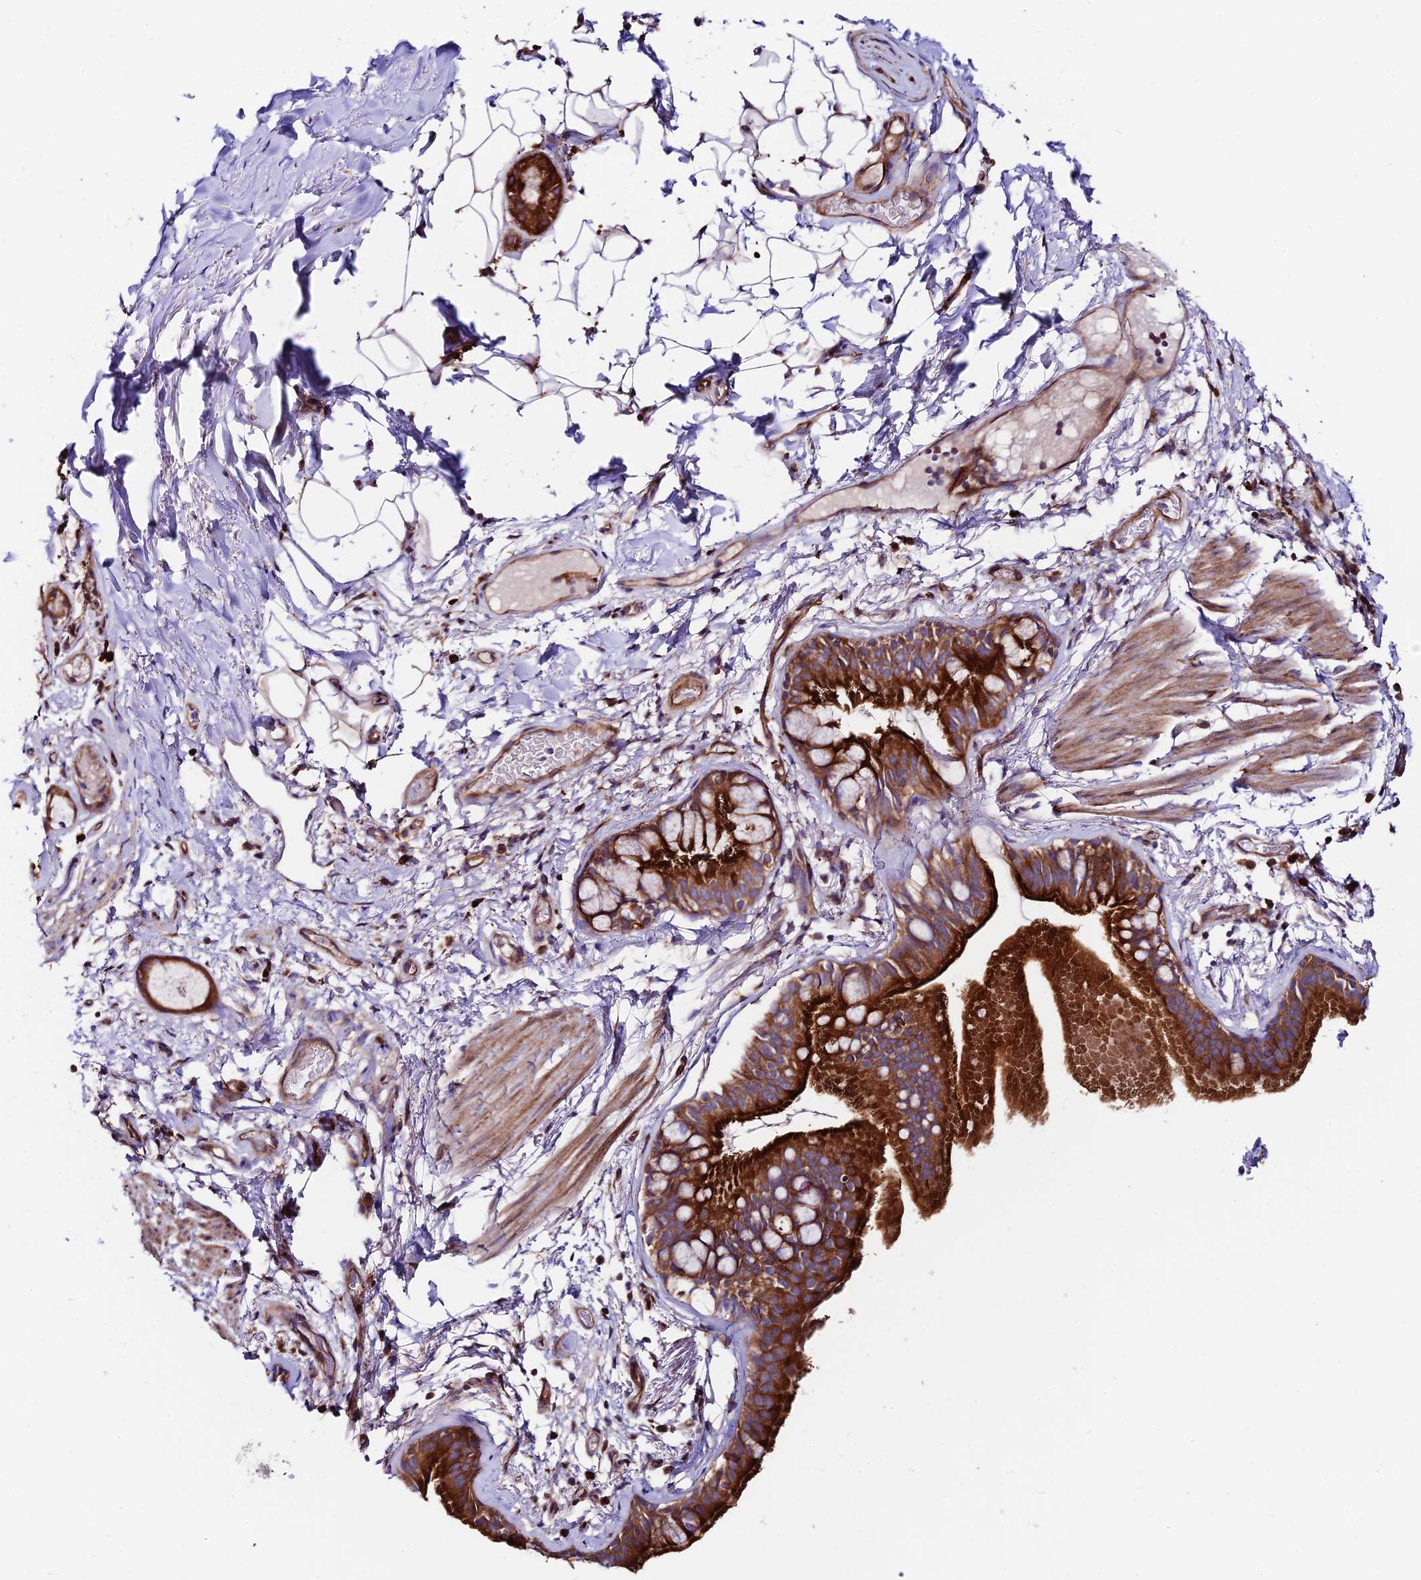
{"staining": {"intensity": "strong", "quantity": ">75%", "location": "cytoplasmic/membranous"}, "tissue": "bronchus", "cell_type": "Respiratory epithelial cells", "image_type": "normal", "snomed": [{"axis": "morphology", "description": "Normal tissue, NOS"}, {"axis": "topography", "description": "Cartilage tissue"}], "caption": "Respiratory epithelial cells display high levels of strong cytoplasmic/membranous expression in approximately >75% of cells in unremarkable bronchus. The staining was performed using DAB (3,3'-diaminobenzidine) to visualize the protein expression in brown, while the nuclei were stained in blue with hematoxylin (Magnification: 20x).", "gene": "VPS13C", "patient": {"sex": "male", "age": 63}}